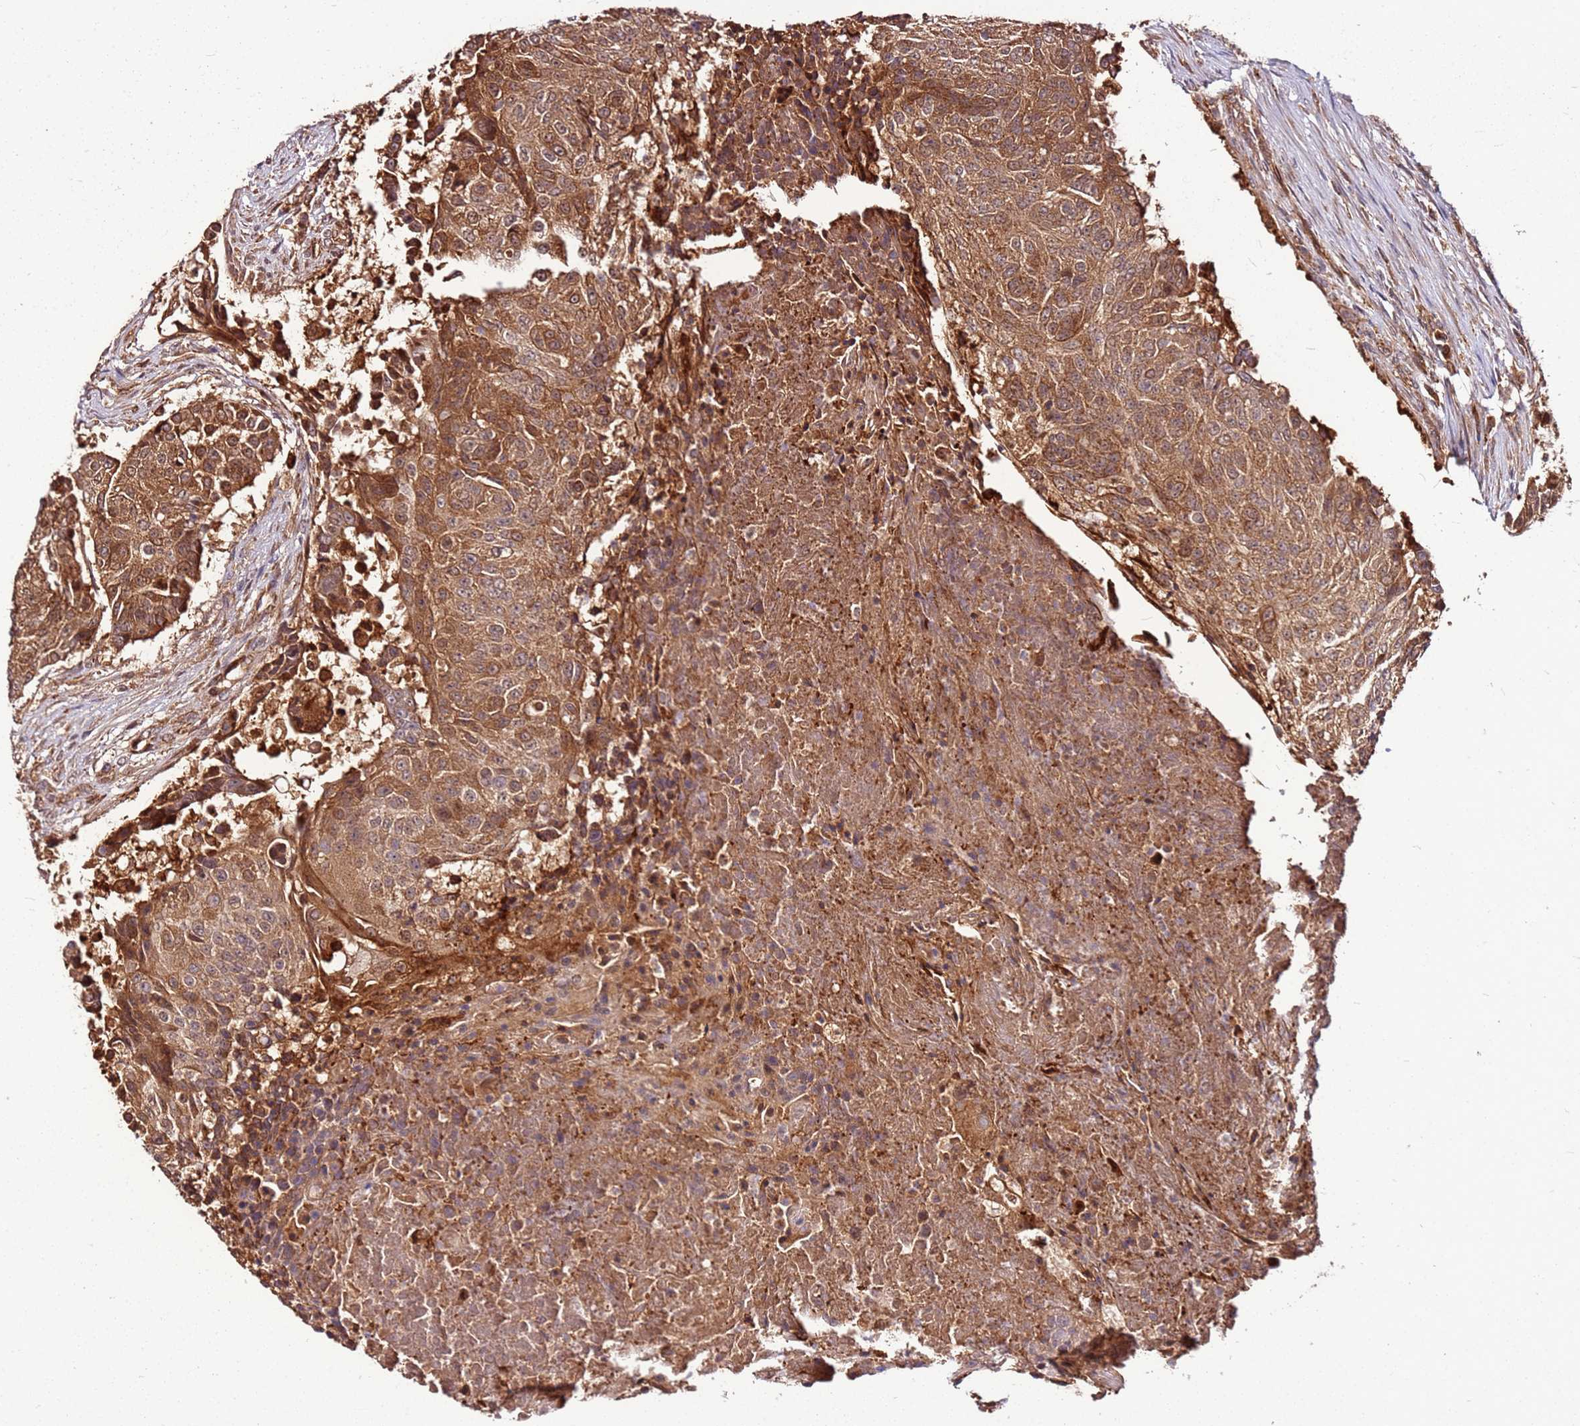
{"staining": {"intensity": "moderate", "quantity": ">75%", "location": "cytoplasmic/membranous"}, "tissue": "urothelial cancer", "cell_type": "Tumor cells", "image_type": "cancer", "snomed": [{"axis": "morphology", "description": "Urothelial carcinoma, High grade"}, {"axis": "topography", "description": "Urinary bladder"}], "caption": "Immunohistochemistry image of human high-grade urothelial carcinoma stained for a protein (brown), which reveals medium levels of moderate cytoplasmic/membranous positivity in about >75% of tumor cells.", "gene": "LYPLAL1", "patient": {"sex": "female", "age": 63}}